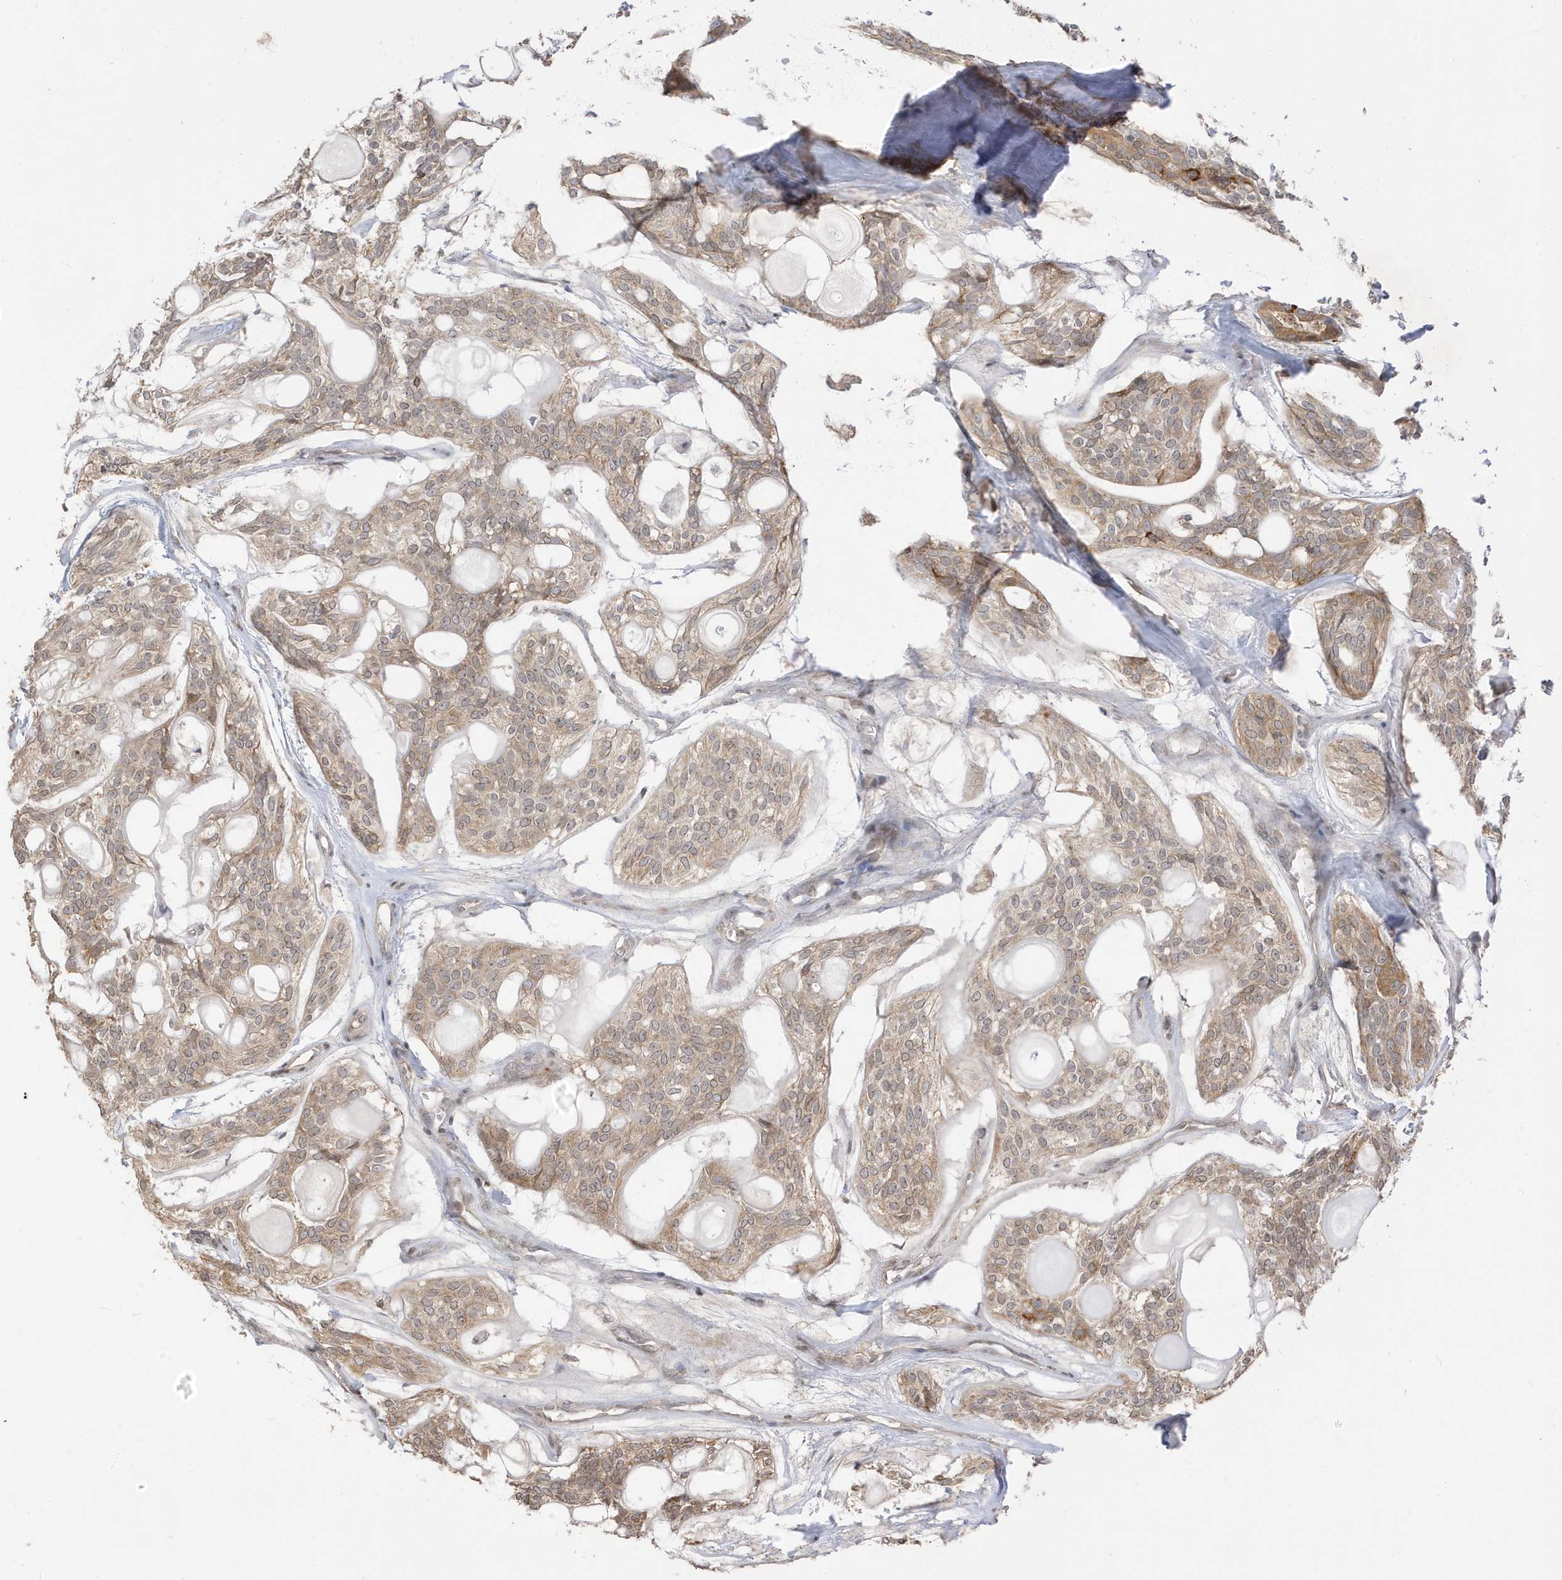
{"staining": {"intensity": "weak", "quantity": ">75%", "location": "cytoplasmic/membranous"}, "tissue": "head and neck cancer", "cell_type": "Tumor cells", "image_type": "cancer", "snomed": [{"axis": "morphology", "description": "Adenocarcinoma, NOS"}, {"axis": "topography", "description": "Head-Neck"}], "caption": "Brown immunohistochemical staining in human head and neck cancer (adenocarcinoma) exhibits weak cytoplasmic/membranous positivity in approximately >75% of tumor cells.", "gene": "TAB3", "patient": {"sex": "male", "age": 66}}